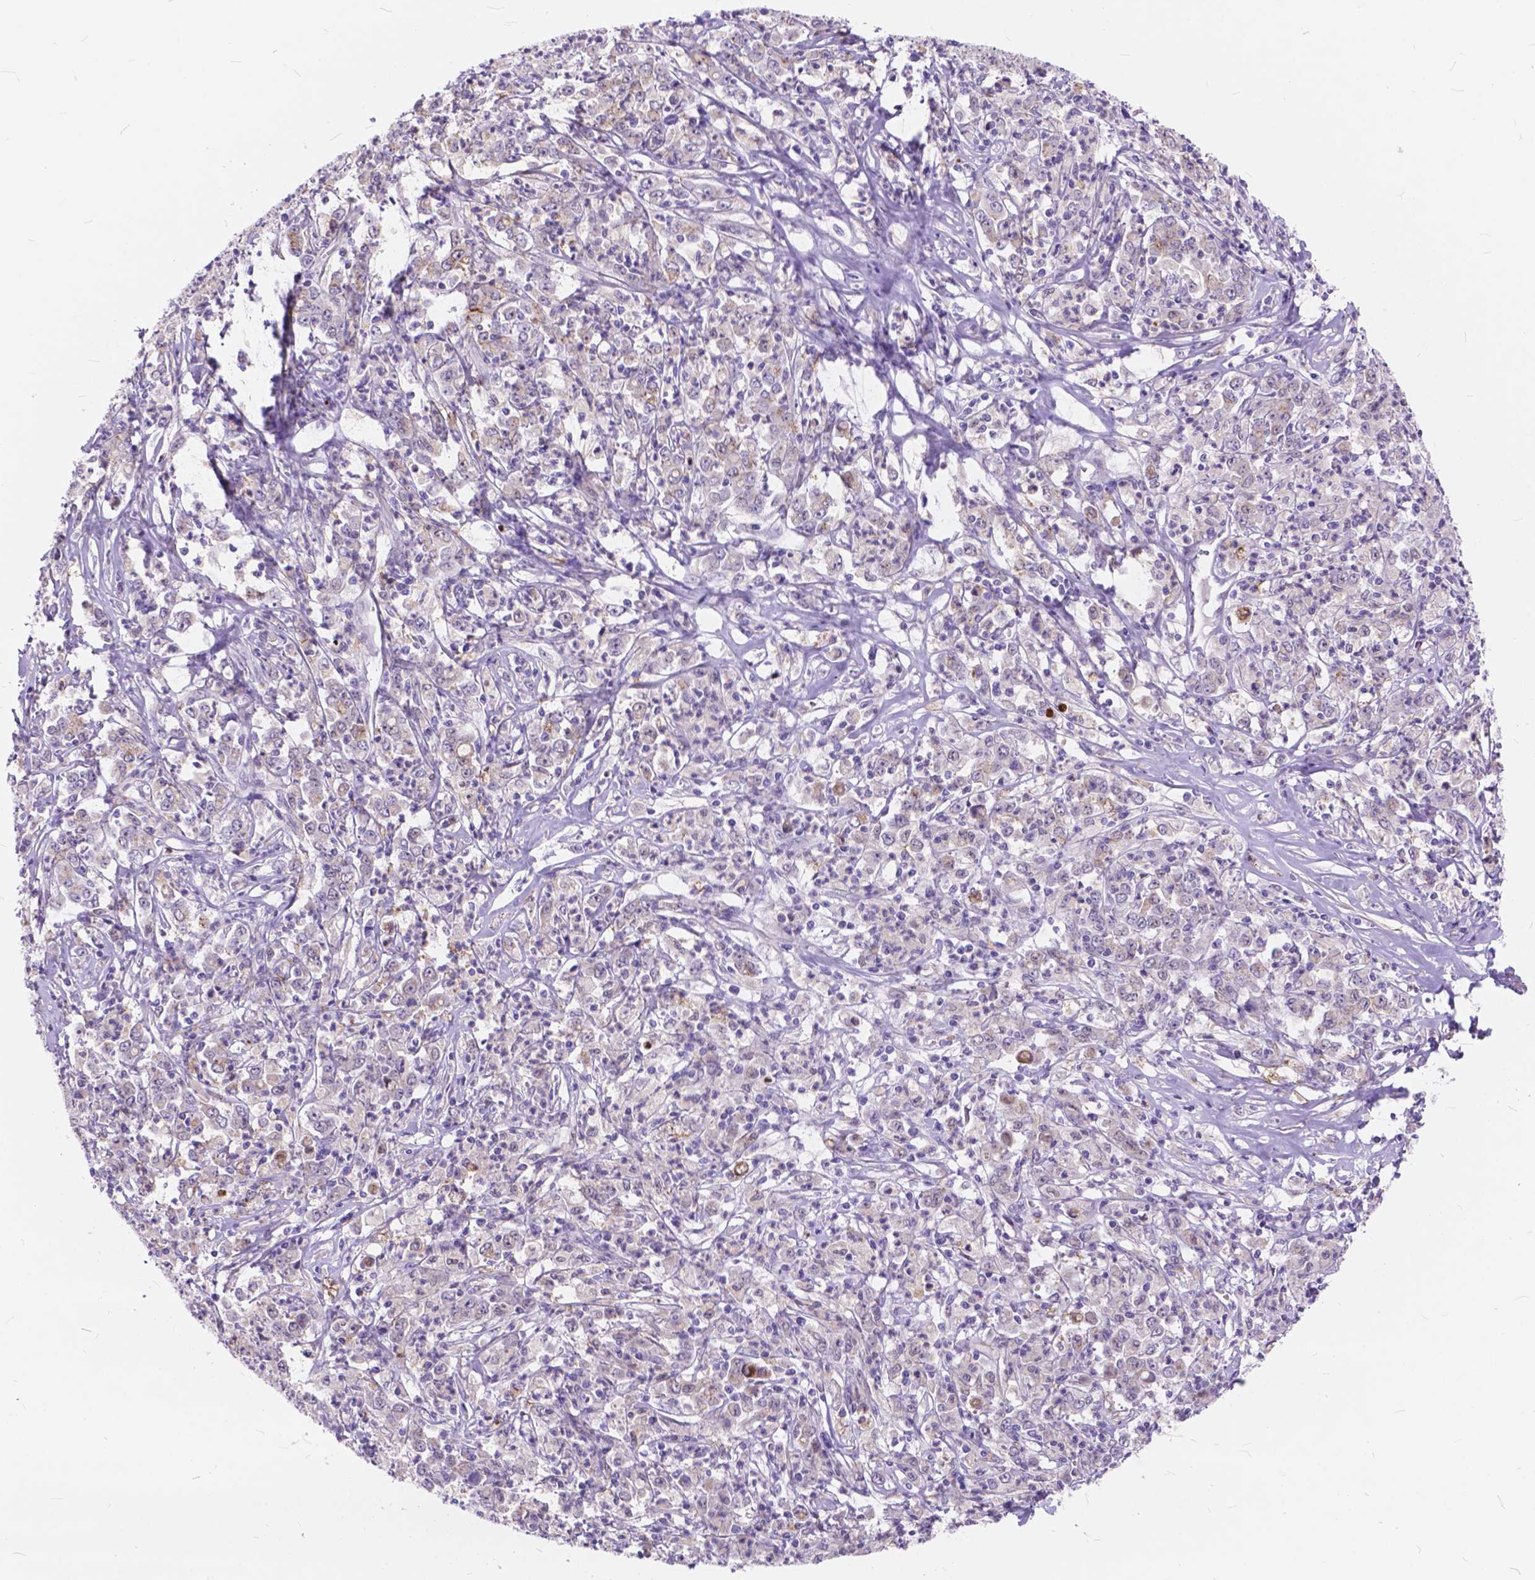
{"staining": {"intensity": "weak", "quantity": ">75%", "location": "cytoplasmic/membranous"}, "tissue": "stomach cancer", "cell_type": "Tumor cells", "image_type": "cancer", "snomed": [{"axis": "morphology", "description": "Adenocarcinoma, NOS"}, {"axis": "topography", "description": "Stomach, lower"}], "caption": "A brown stain highlights weak cytoplasmic/membranous expression of a protein in human stomach cancer tumor cells.", "gene": "MAN2C1", "patient": {"sex": "female", "age": 71}}